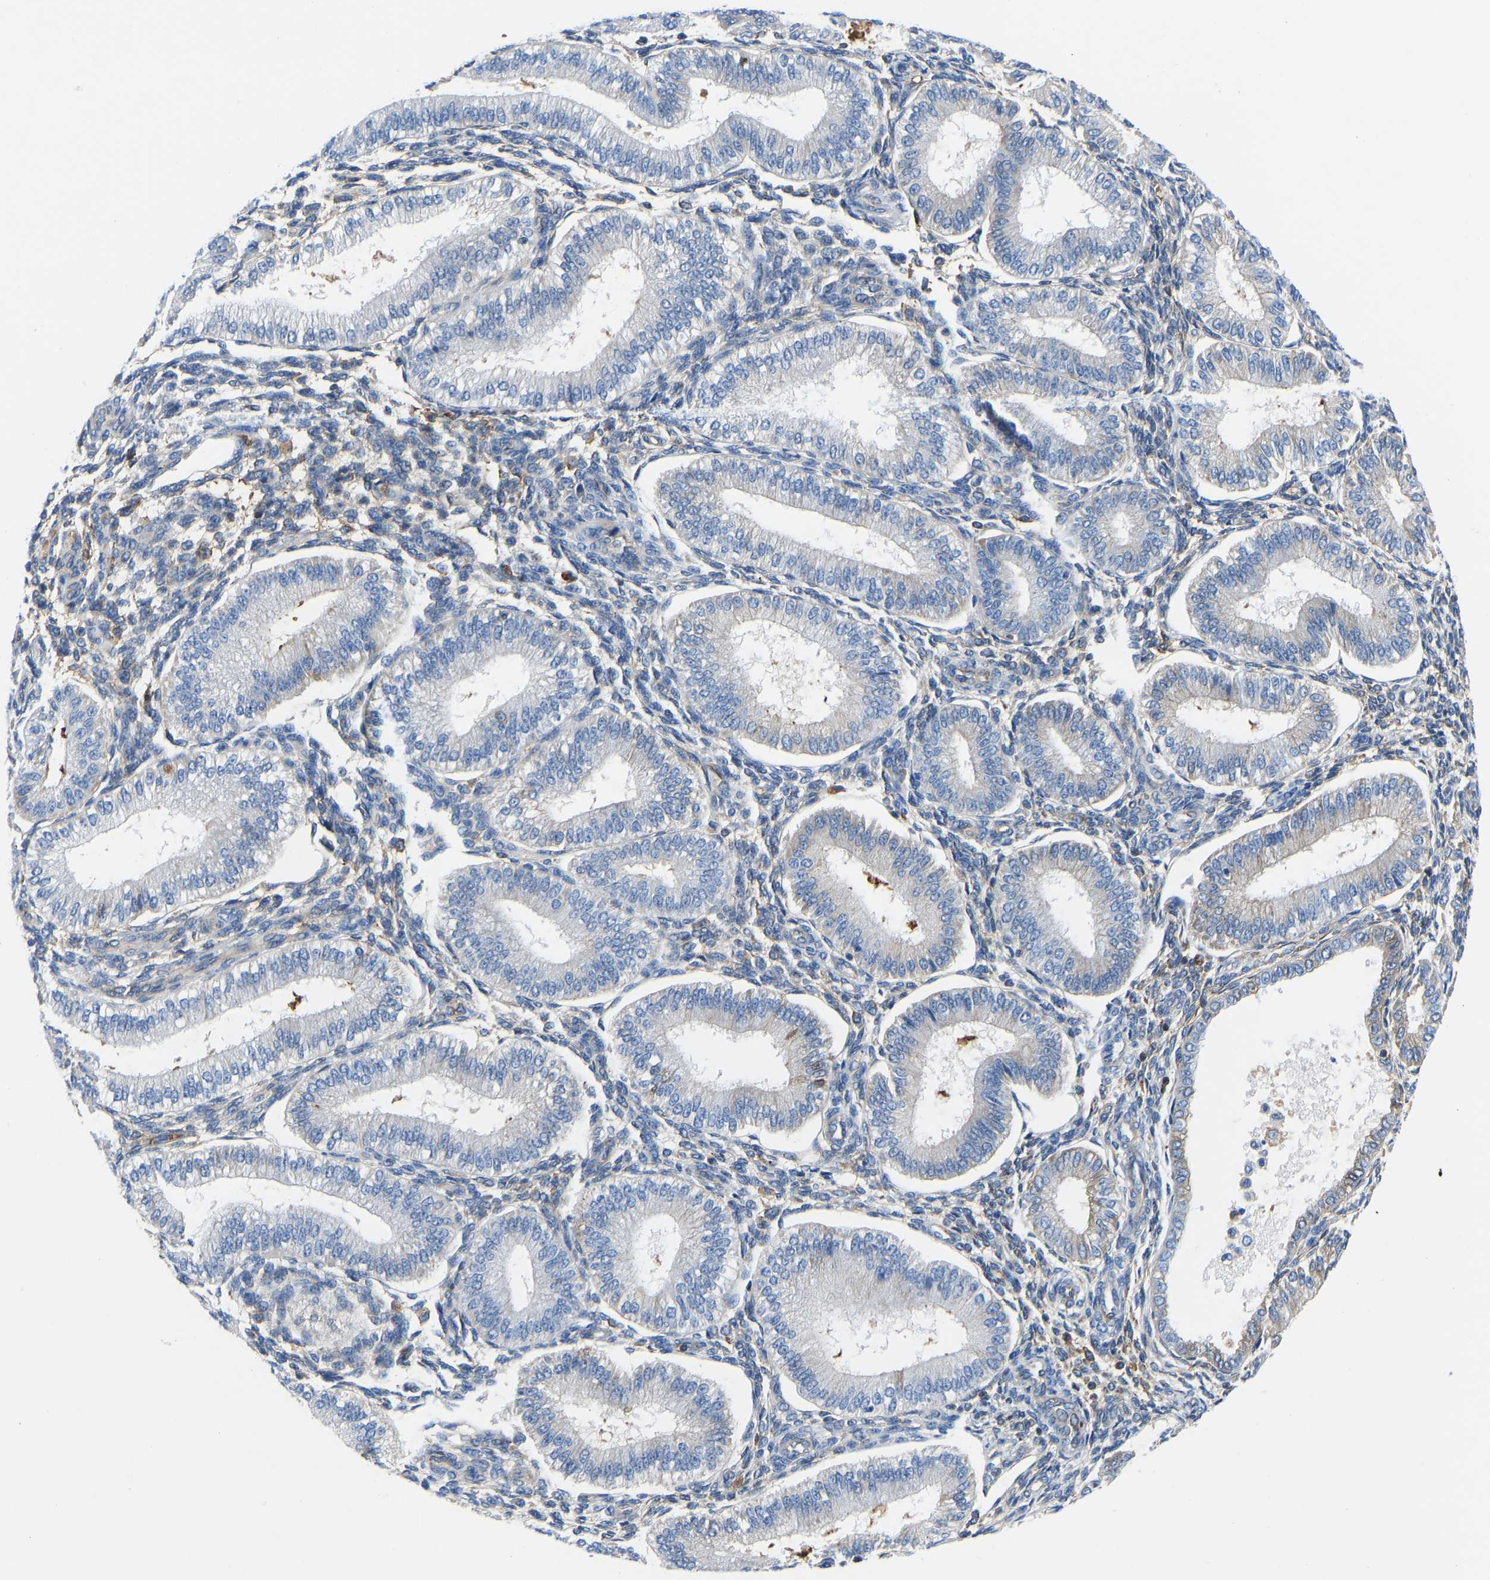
{"staining": {"intensity": "weak", "quantity": "<25%", "location": "cytoplasmic/membranous"}, "tissue": "endometrium", "cell_type": "Cells in endometrial stroma", "image_type": "normal", "snomed": [{"axis": "morphology", "description": "Normal tissue, NOS"}, {"axis": "topography", "description": "Endometrium"}], "caption": "The immunohistochemistry (IHC) image has no significant positivity in cells in endometrial stroma of endometrium.", "gene": "HSPG2", "patient": {"sex": "female", "age": 39}}